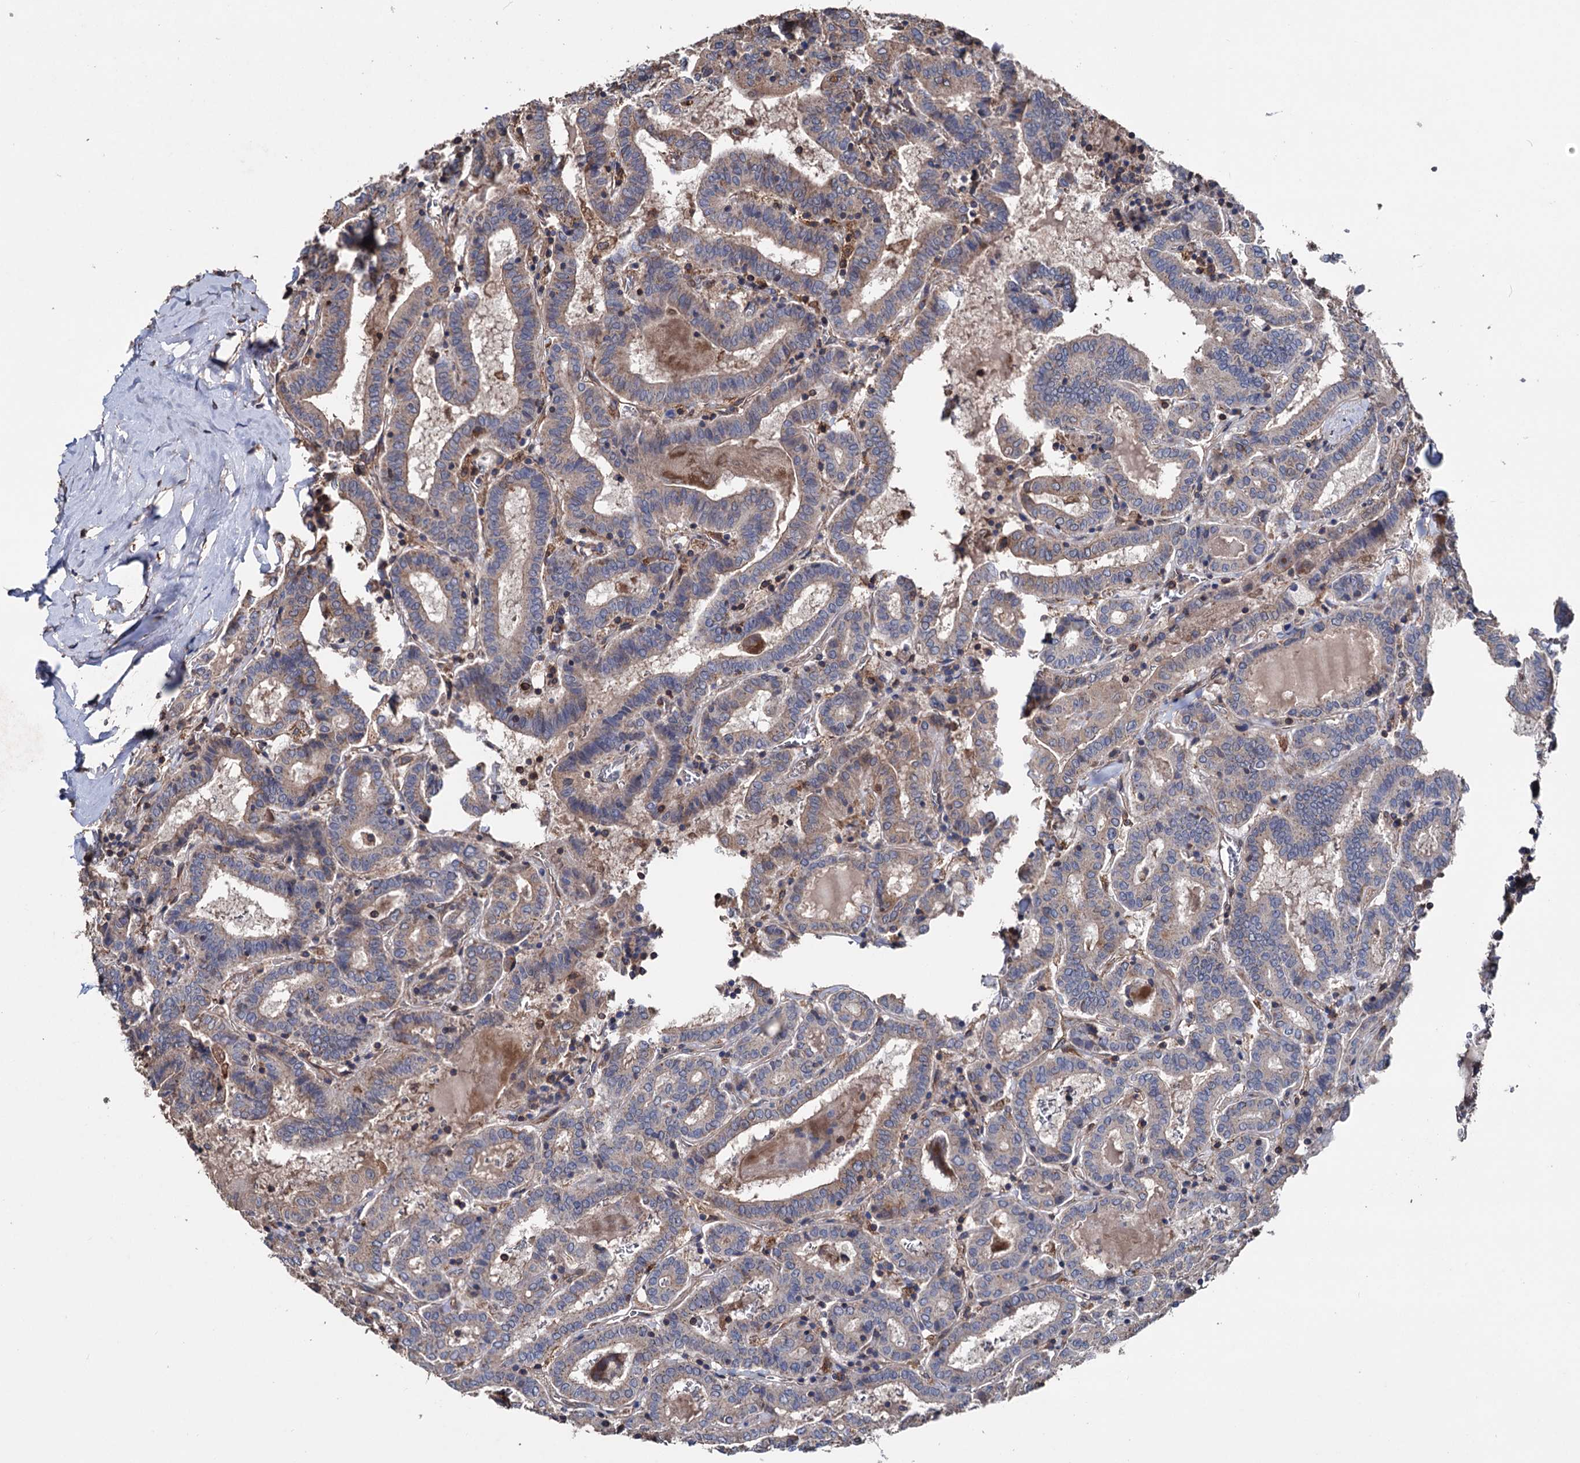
{"staining": {"intensity": "weak", "quantity": "<25%", "location": "cytoplasmic/membranous"}, "tissue": "thyroid cancer", "cell_type": "Tumor cells", "image_type": "cancer", "snomed": [{"axis": "morphology", "description": "Papillary adenocarcinoma, NOS"}, {"axis": "topography", "description": "Thyroid gland"}], "caption": "Protein analysis of thyroid cancer reveals no significant positivity in tumor cells.", "gene": "STING1", "patient": {"sex": "female", "age": 72}}